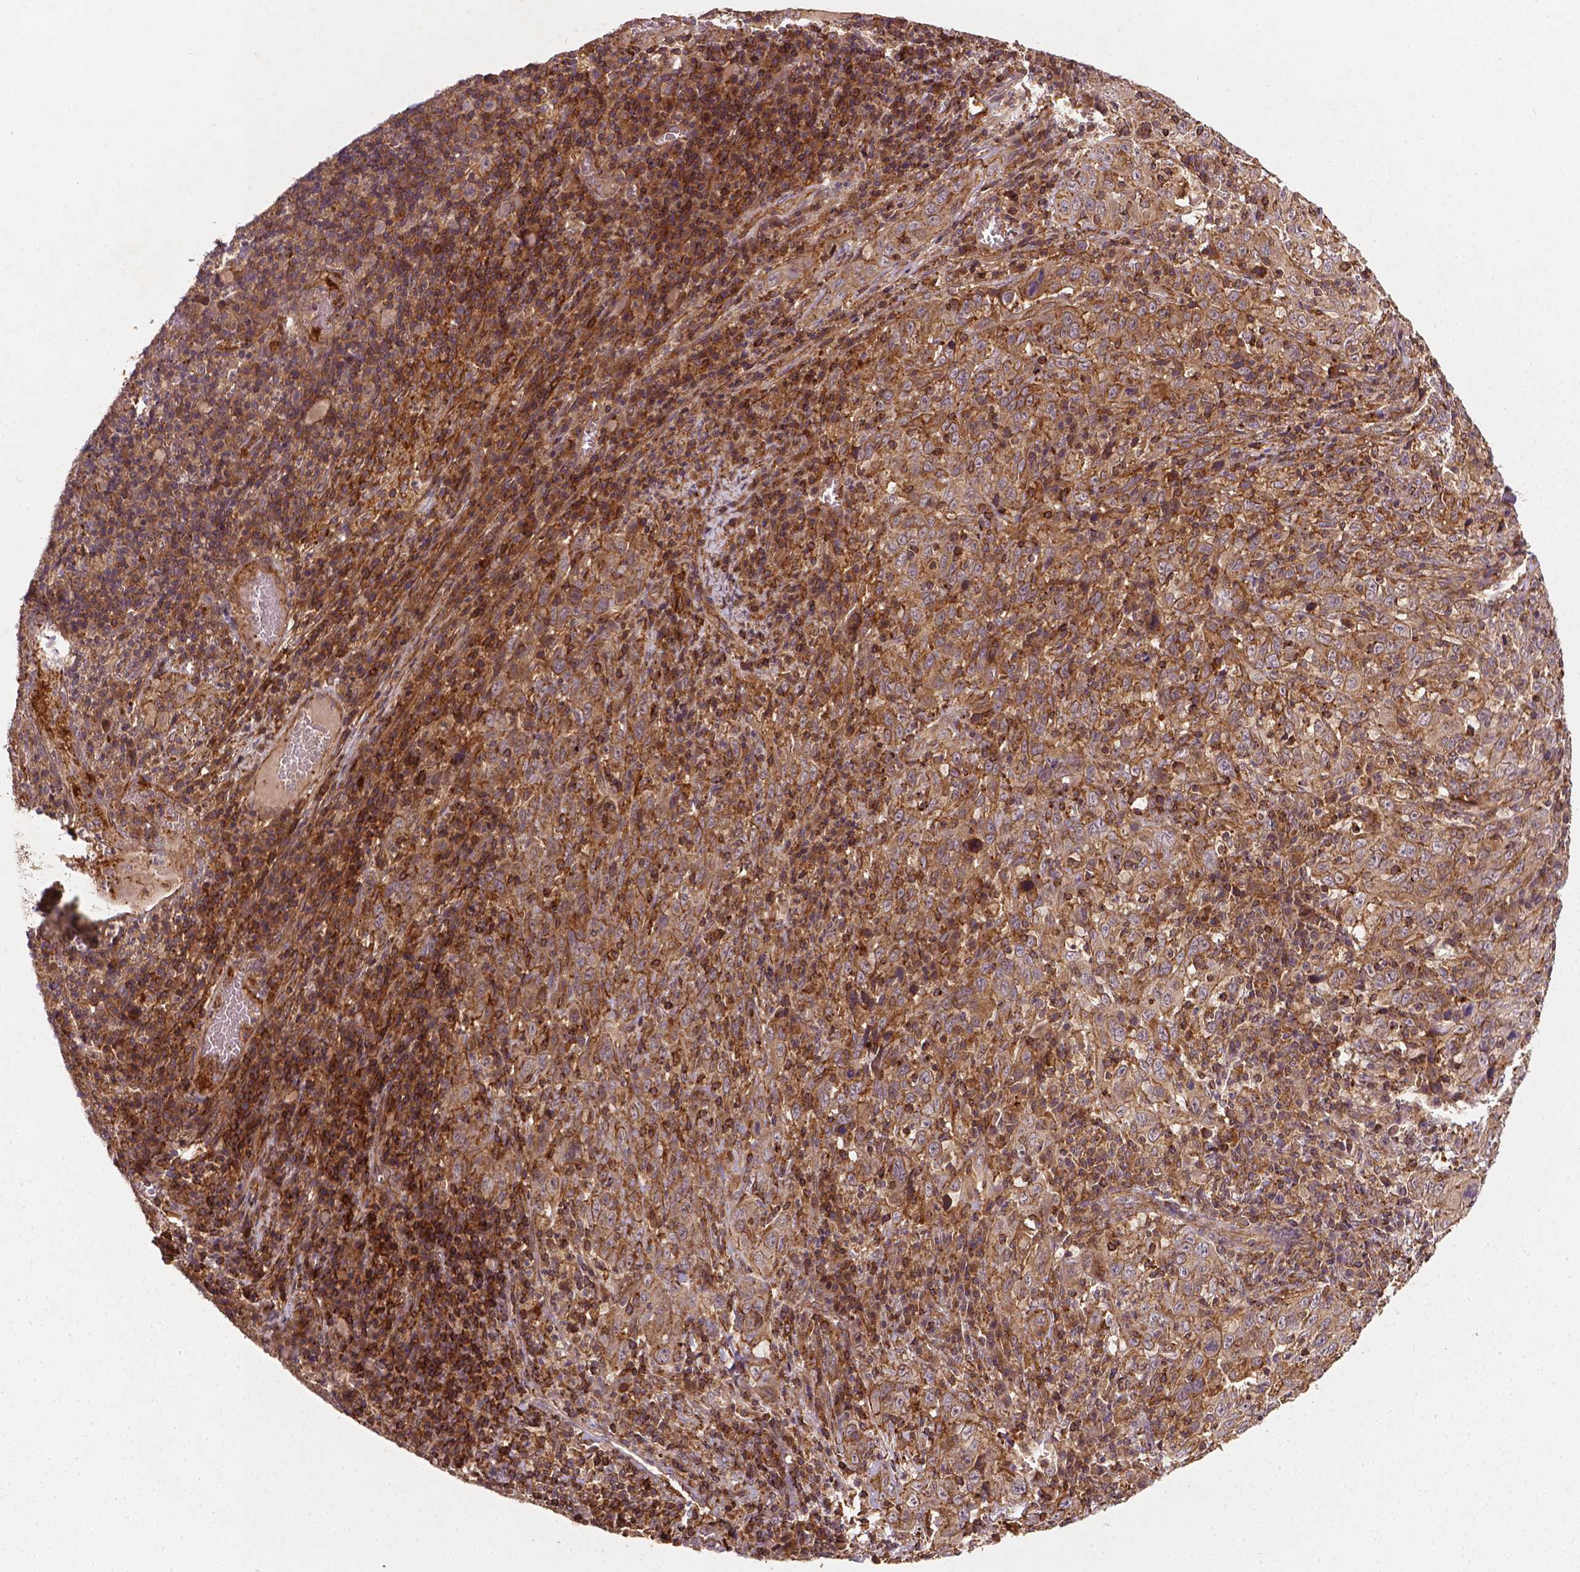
{"staining": {"intensity": "moderate", "quantity": ">75%", "location": "cytoplasmic/membranous"}, "tissue": "cervical cancer", "cell_type": "Tumor cells", "image_type": "cancer", "snomed": [{"axis": "morphology", "description": "Squamous cell carcinoma, NOS"}, {"axis": "topography", "description": "Cervix"}], "caption": "Cervical squamous cell carcinoma tissue shows moderate cytoplasmic/membranous expression in approximately >75% of tumor cells", "gene": "ZMYND19", "patient": {"sex": "female", "age": 46}}